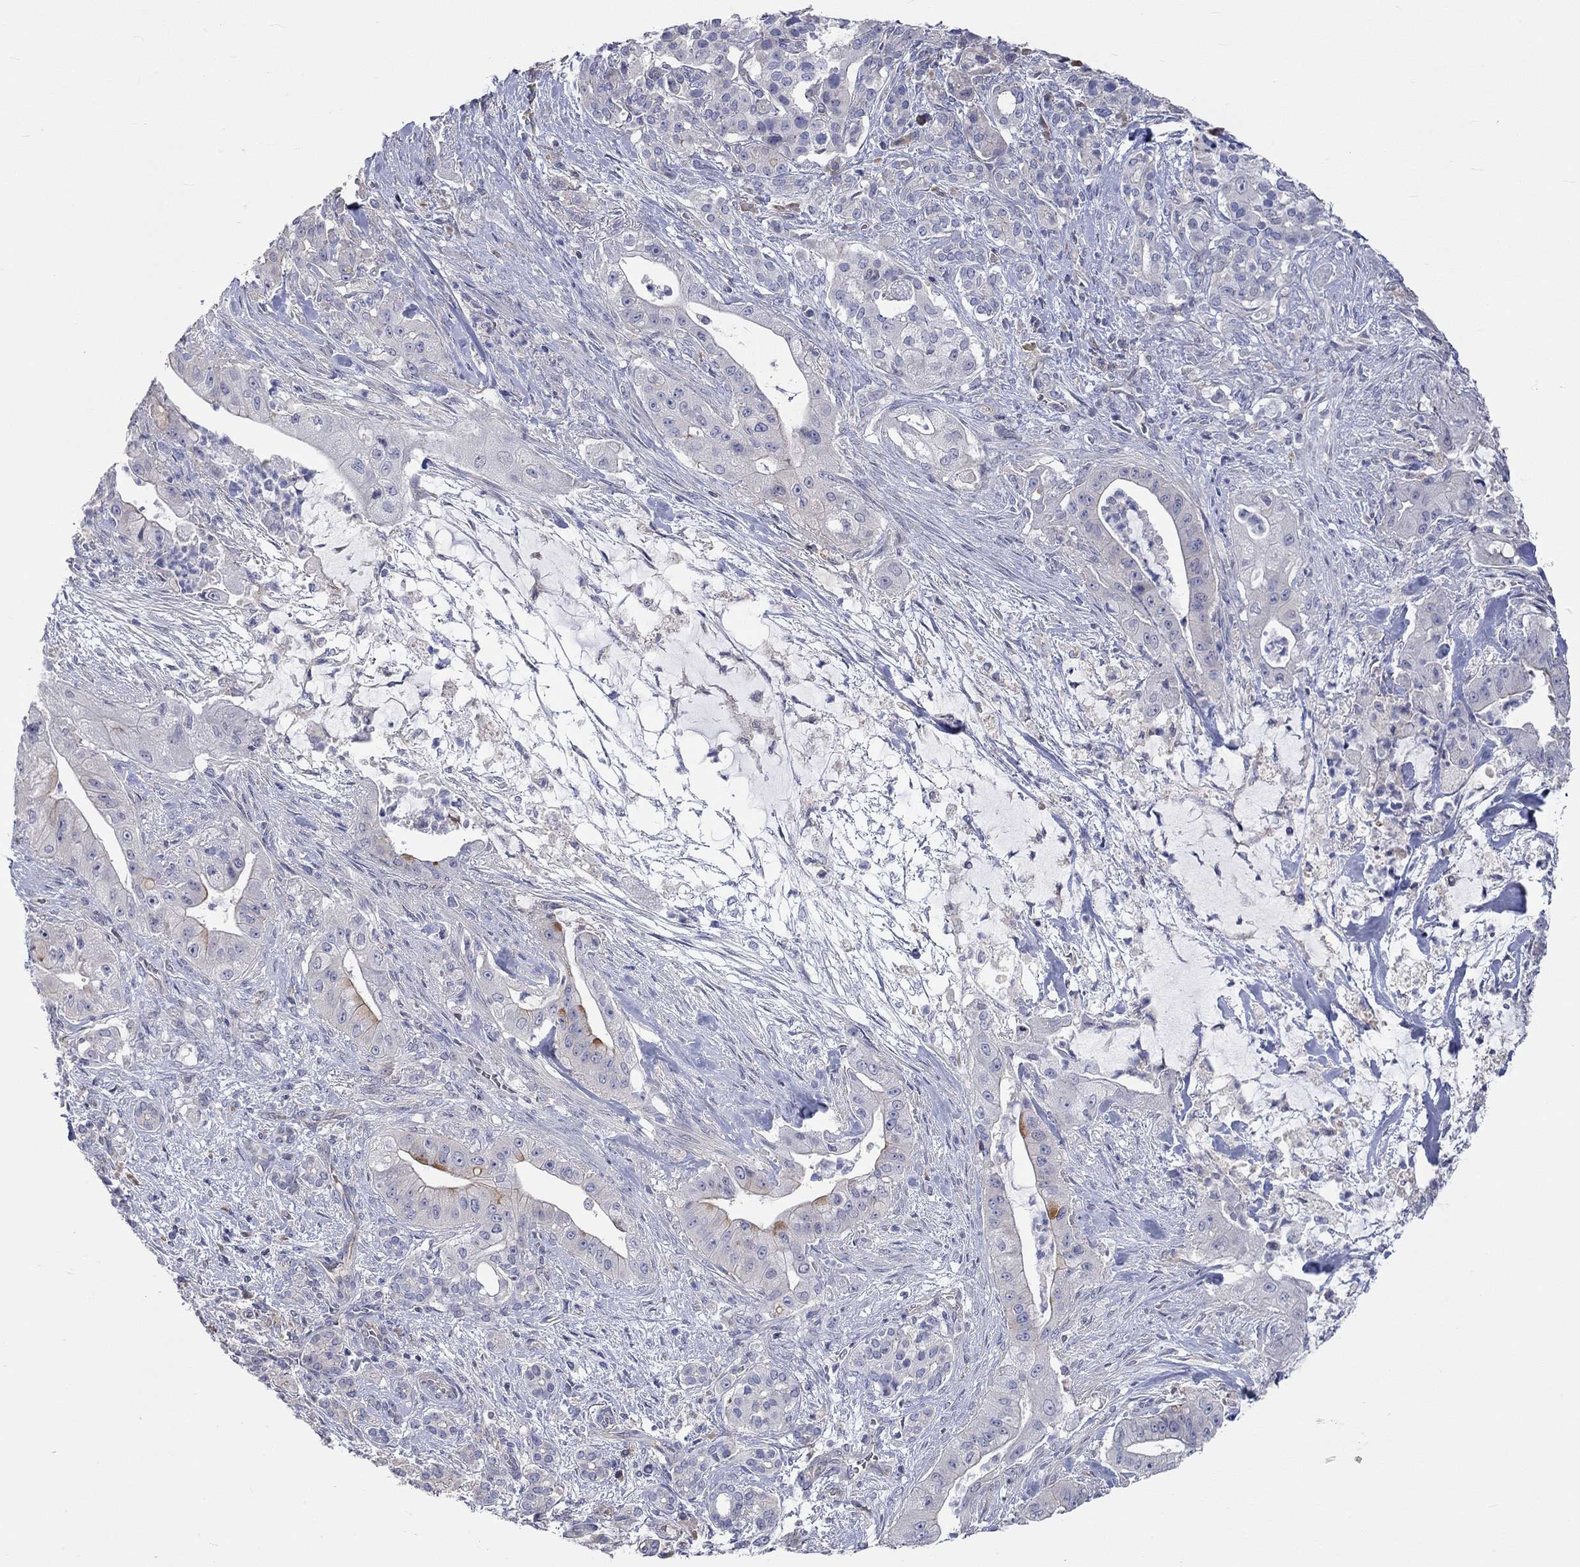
{"staining": {"intensity": "strong", "quantity": "<25%", "location": "cytoplasmic/membranous"}, "tissue": "pancreatic cancer", "cell_type": "Tumor cells", "image_type": "cancer", "snomed": [{"axis": "morphology", "description": "Normal tissue, NOS"}, {"axis": "morphology", "description": "Inflammation, NOS"}, {"axis": "morphology", "description": "Adenocarcinoma, NOS"}, {"axis": "topography", "description": "Pancreas"}], "caption": "Protein analysis of pancreatic adenocarcinoma tissue shows strong cytoplasmic/membranous positivity in about <25% of tumor cells. Using DAB (brown) and hematoxylin (blue) stains, captured at high magnification using brightfield microscopy.", "gene": "PCDHGA10", "patient": {"sex": "male", "age": 57}}